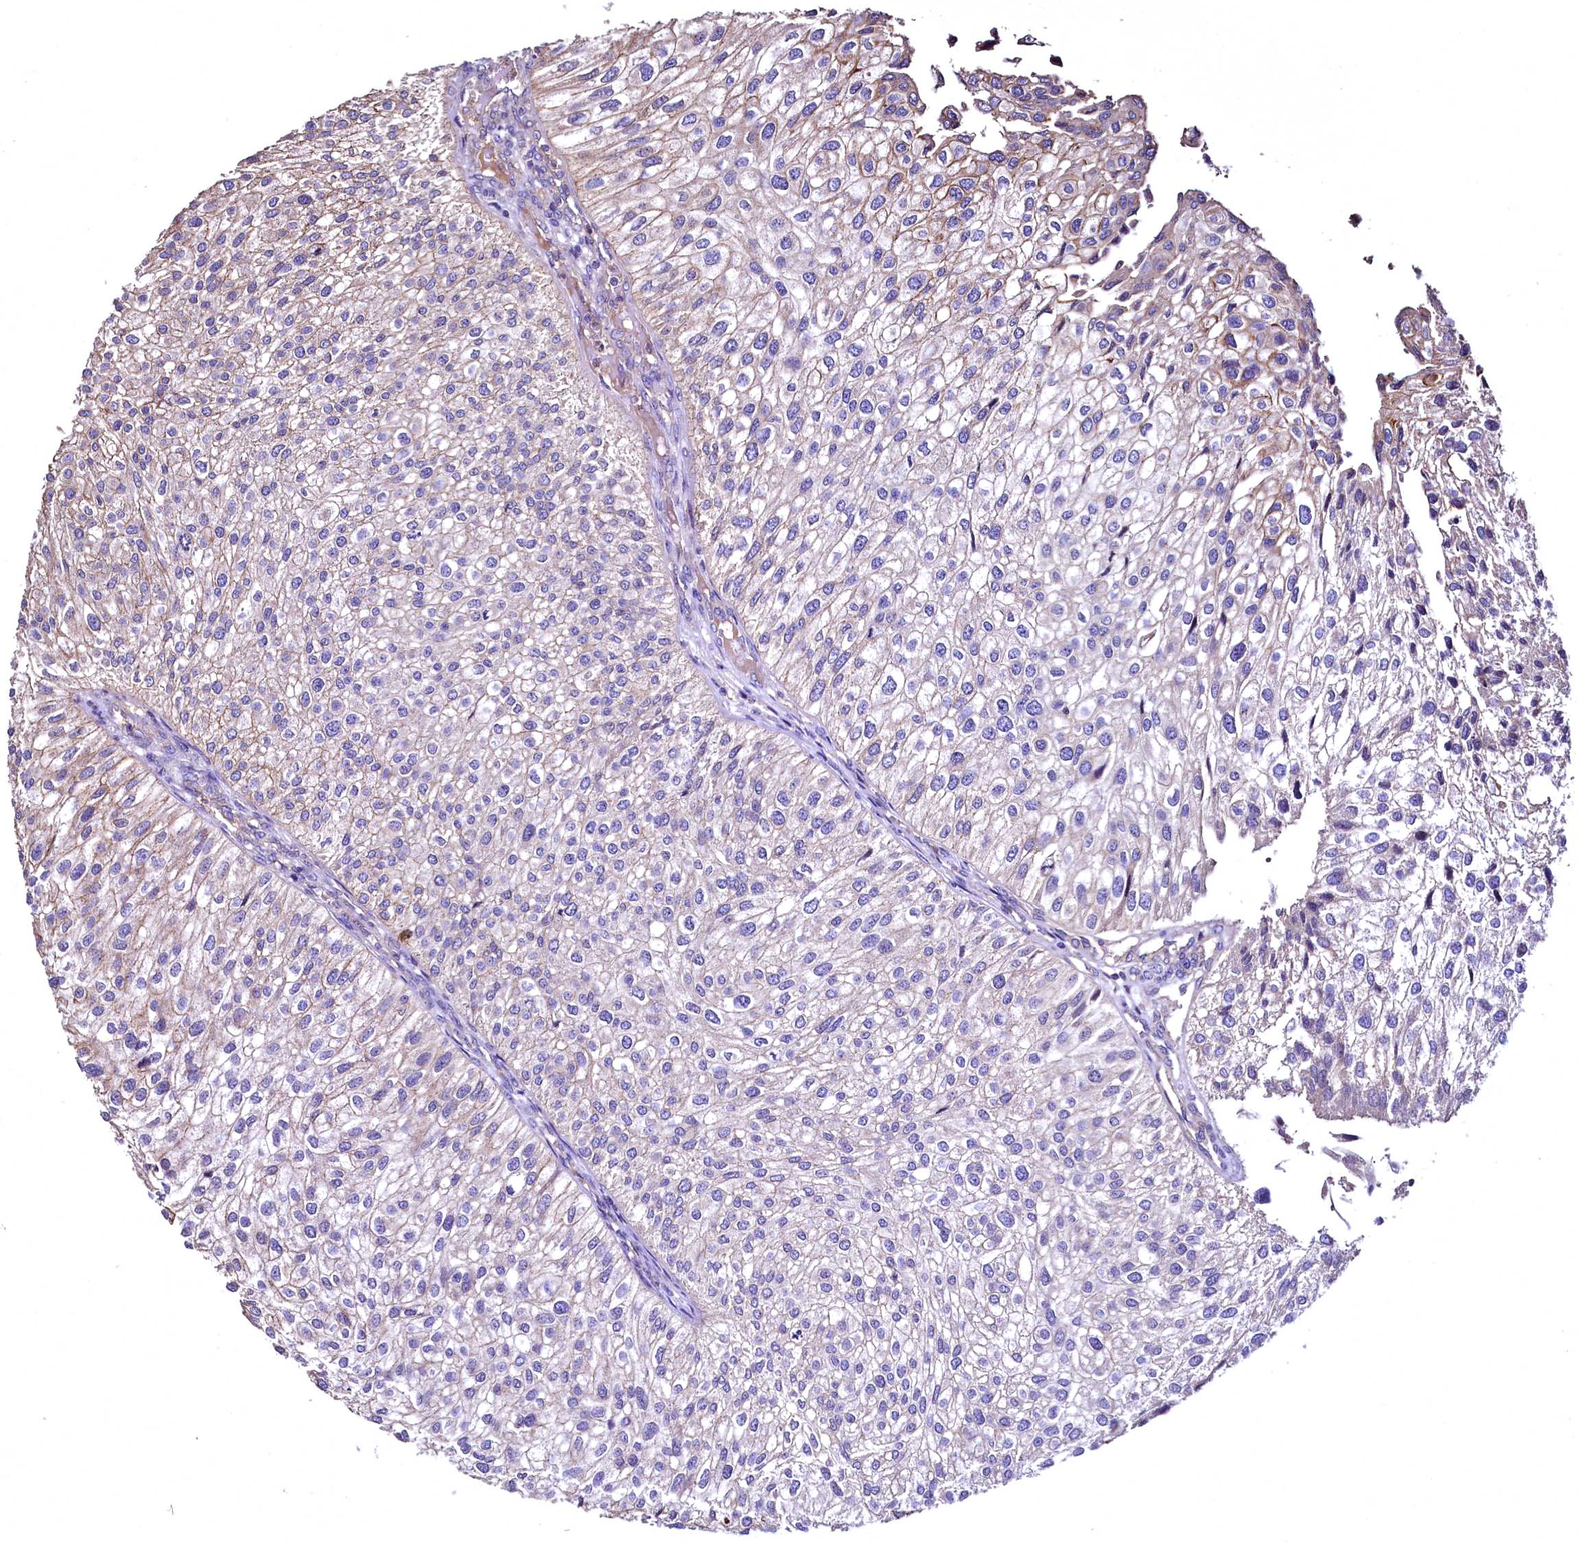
{"staining": {"intensity": "negative", "quantity": "none", "location": "none"}, "tissue": "urothelial cancer", "cell_type": "Tumor cells", "image_type": "cancer", "snomed": [{"axis": "morphology", "description": "Urothelial carcinoma, Low grade"}, {"axis": "topography", "description": "Urinary bladder"}], "caption": "IHC image of neoplastic tissue: low-grade urothelial carcinoma stained with DAB demonstrates no significant protein staining in tumor cells.", "gene": "TBCEL", "patient": {"sex": "female", "age": 89}}